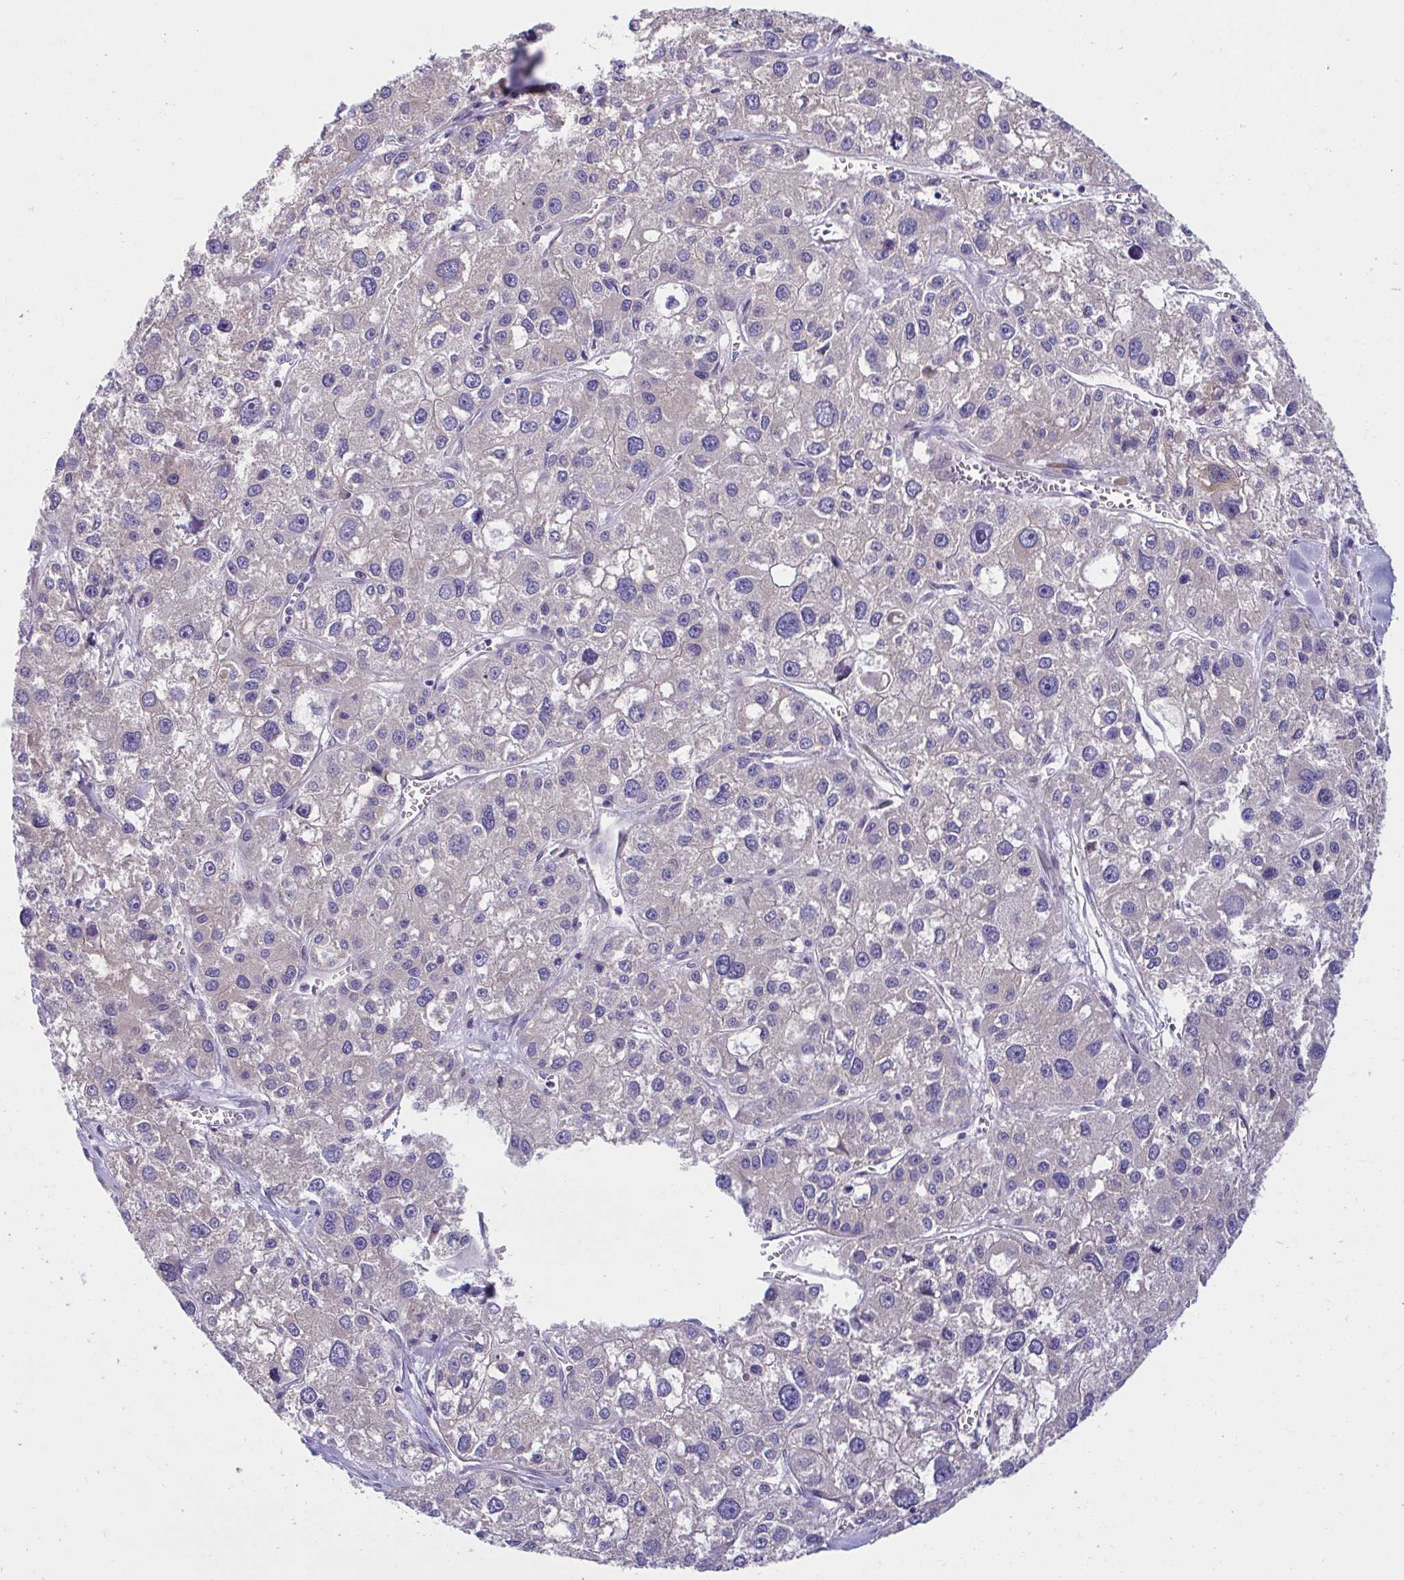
{"staining": {"intensity": "negative", "quantity": "none", "location": "none"}, "tissue": "liver cancer", "cell_type": "Tumor cells", "image_type": "cancer", "snomed": [{"axis": "morphology", "description": "Carcinoma, Hepatocellular, NOS"}, {"axis": "topography", "description": "Liver"}], "caption": "A histopathology image of human hepatocellular carcinoma (liver) is negative for staining in tumor cells.", "gene": "WBP1", "patient": {"sex": "male", "age": 73}}